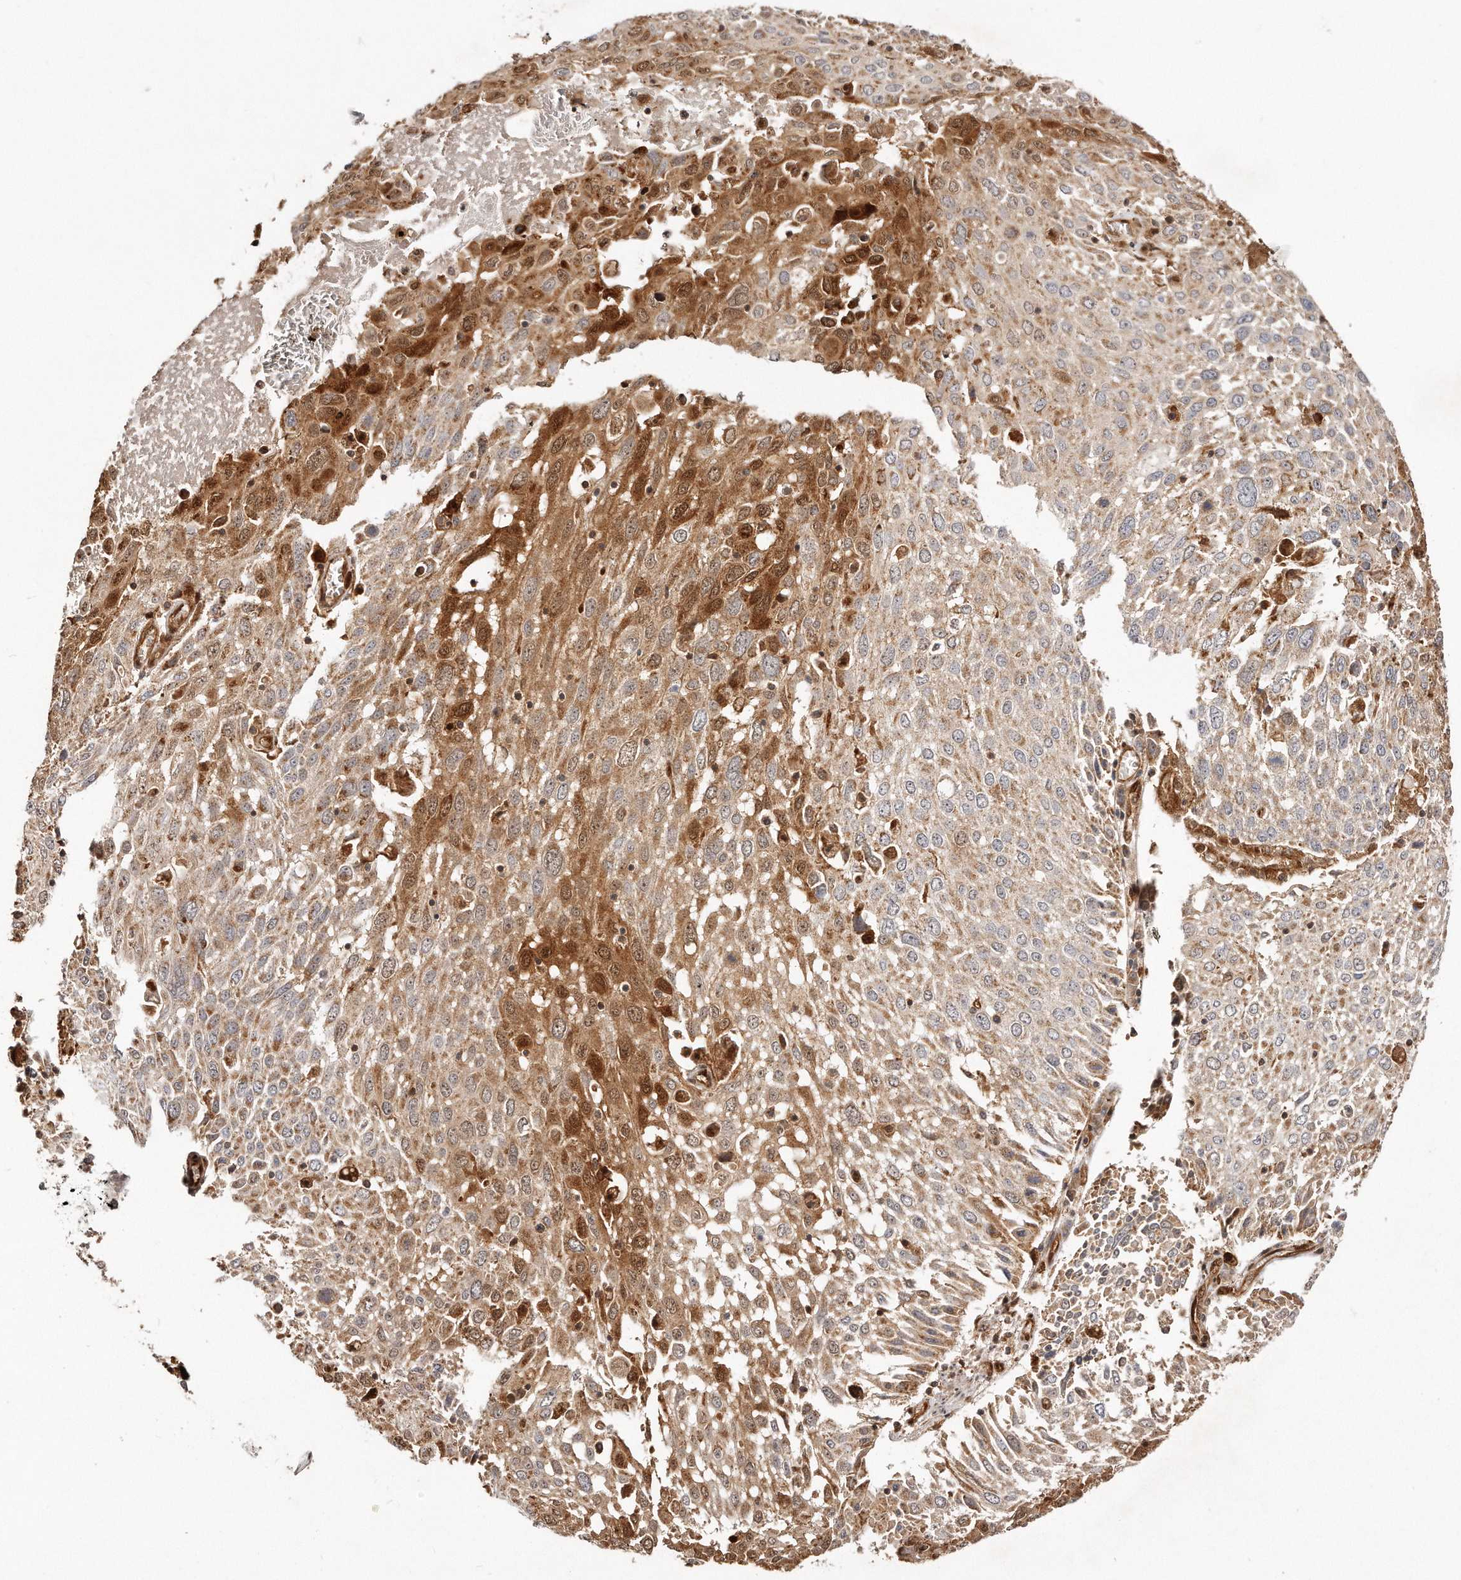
{"staining": {"intensity": "moderate", "quantity": "<25%", "location": "cytoplasmic/membranous,nuclear"}, "tissue": "lung cancer", "cell_type": "Tumor cells", "image_type": "cancer", "snomed": [{"axis": "morphology", "description": "Squamous cell carcinoma, NOS"}, {"axis": "topography", "description": "Lung"}], "caption": "Protein expression analysis of lung cancer (squamous cell carcinoma) exhibits moderate cytoplasmic/membranous and nuclear staining in about <25% of tumor cells. (Brightfield microscopy of DAB IHC at high magnification).", "gene": "GBP4", "patient": {"sex": "male", "age": 65}}